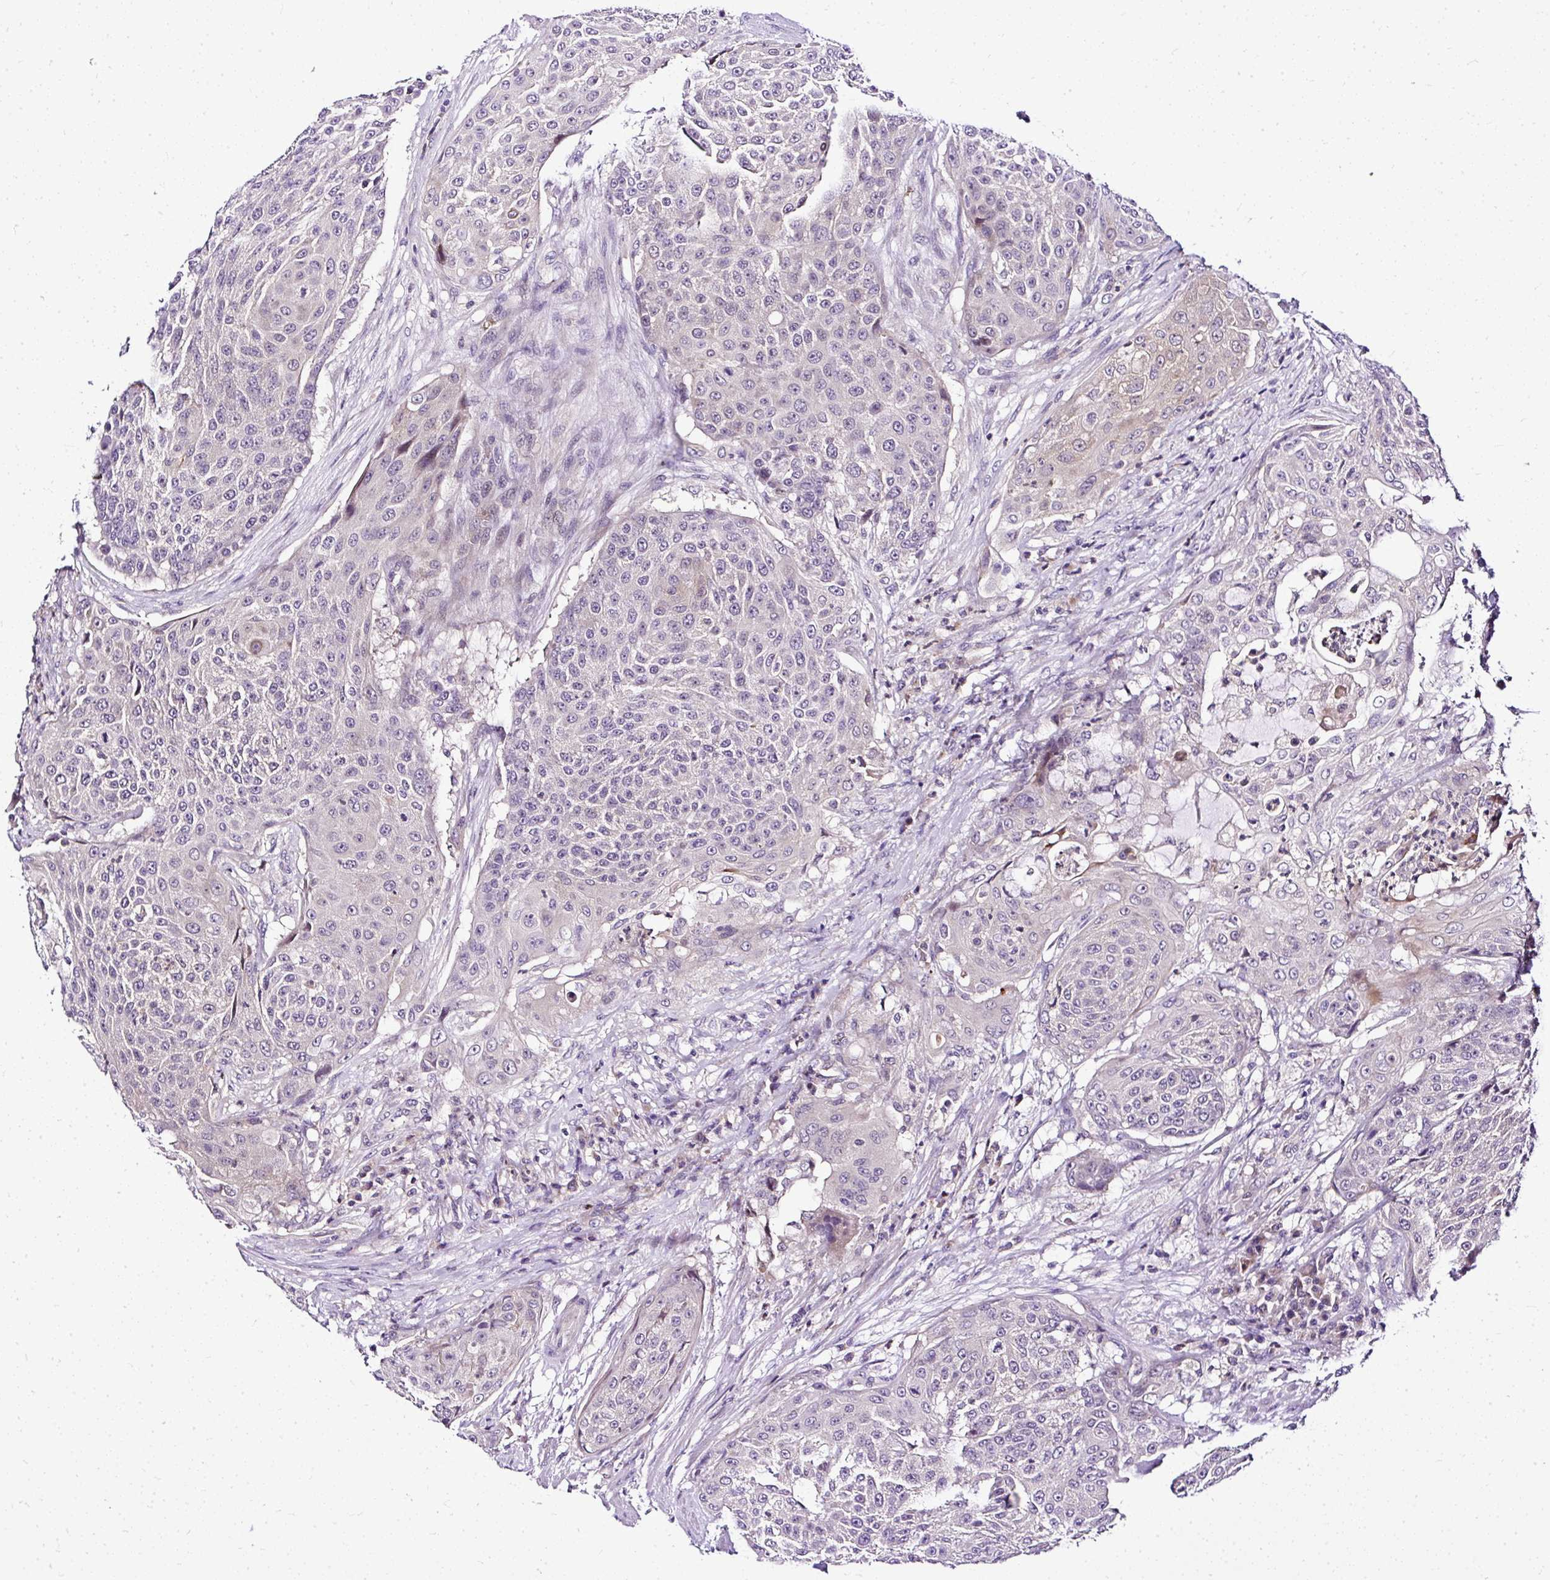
{"staining": {"intensity": "negative", "quantity": "none", "location": "none"}, "tissue": "urothelial cancer", "cell_type": "Tumor cells", "image_type": "cancer", "snomed": [{"axis": "morphology", "description": "Urothelial carcinoma, High grade"}, {"axis": "topography", "description": "Urinary bladder"}], "caption": "The micrograph reveals no significant staining in tumor cells of urothelial carcinoma (high-grade).", "gene": "DEPDC5", "patient": {"sex": "female", "age": 63}}